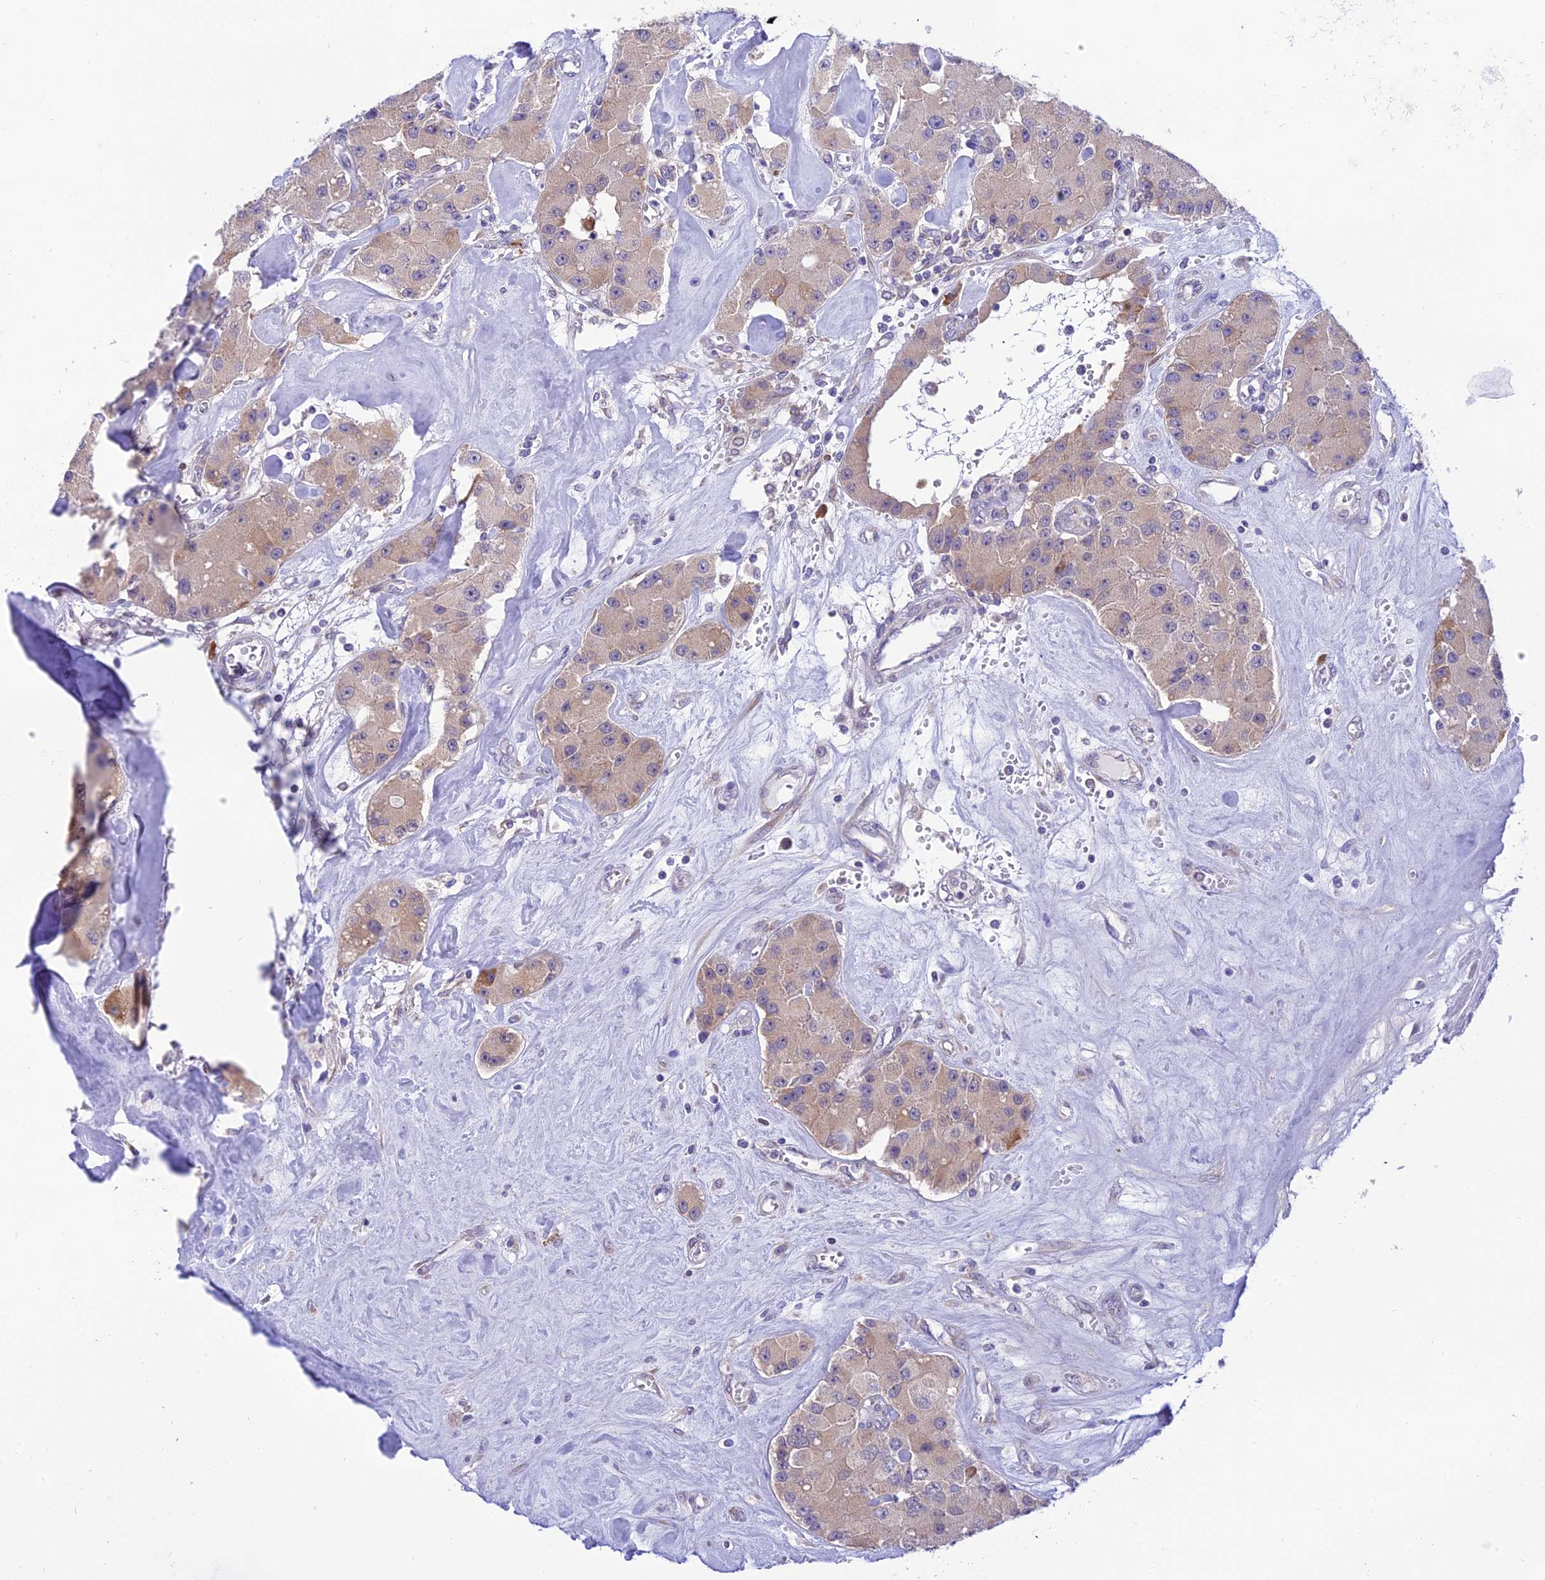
{"staining": {"intensity": "weak", "quantity": "<25%", "location": "cytoplasmic/membranous"}, "tissue": "carcinoid", "cell_type": "Tumor cells", "image_type": "cancer", "snomed": [{"axis": "morphology", "description": "Carcinoid, malignant, NOS"}, {"axis": "topography", "description": "Pancreas"}], "caption": "High power microscopy micrograph of an immunohistochemistry (IHC) micrograph of malignant carcinoid, revealing no significant staining in tumor cells. The staining is performed using DAB (3,3'-diaminobenzidine) brown chromogen with nuclei counter-stained in using hematoxylin.", "gene": "RNF126", "patient": {"sex": "male", "age": 41}}